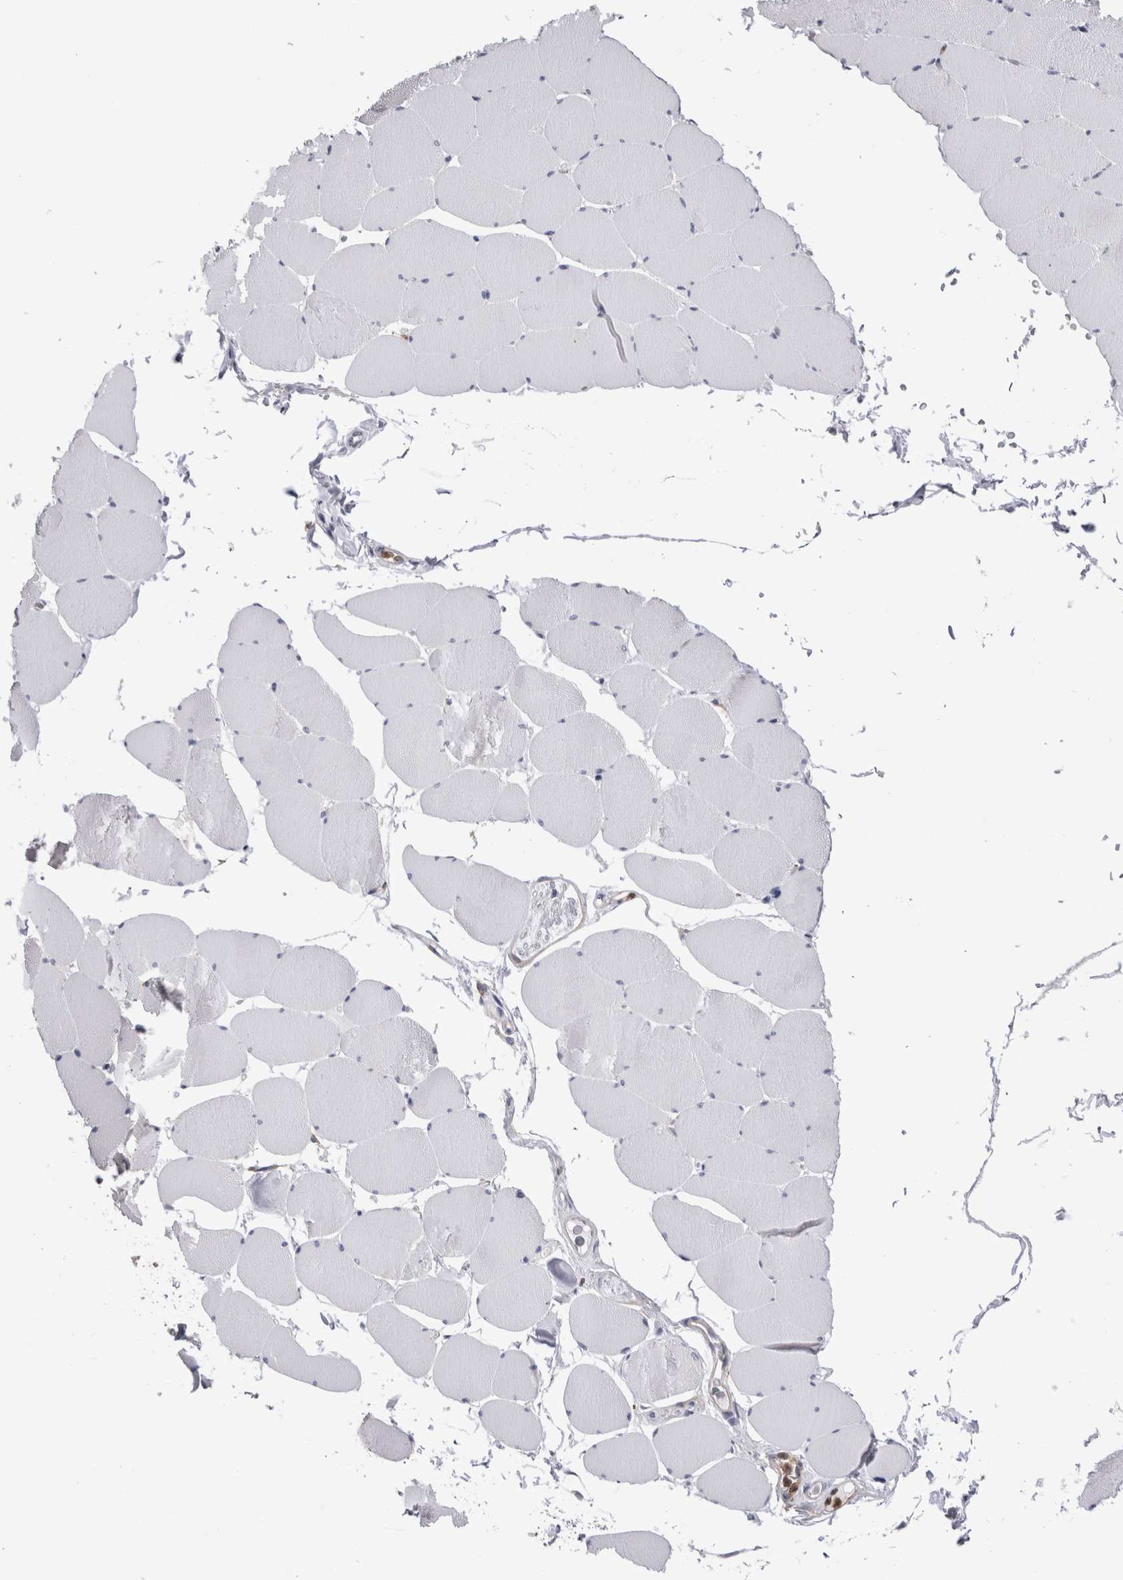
{"staining": {"intensity": "negative", "quantity": "none", "location": "none"}, "tissue": "skeletal muscle", "cell_type": "Myocytes", "image_type": "normal", "snomed": [{"axis": "morphology", "description": "Normal tissue, NOS"}, {"axis": "topography", "description": "Skeletal muscle"}], "caption": "Immunohistochemical staining of benign skeletal muscle exhibits no significant staining in myocytes. (DAB immunohistochemistry, high magnification).", "gene": "RAB11FIP1", "patient": {"sex": "male", "age": 62}}